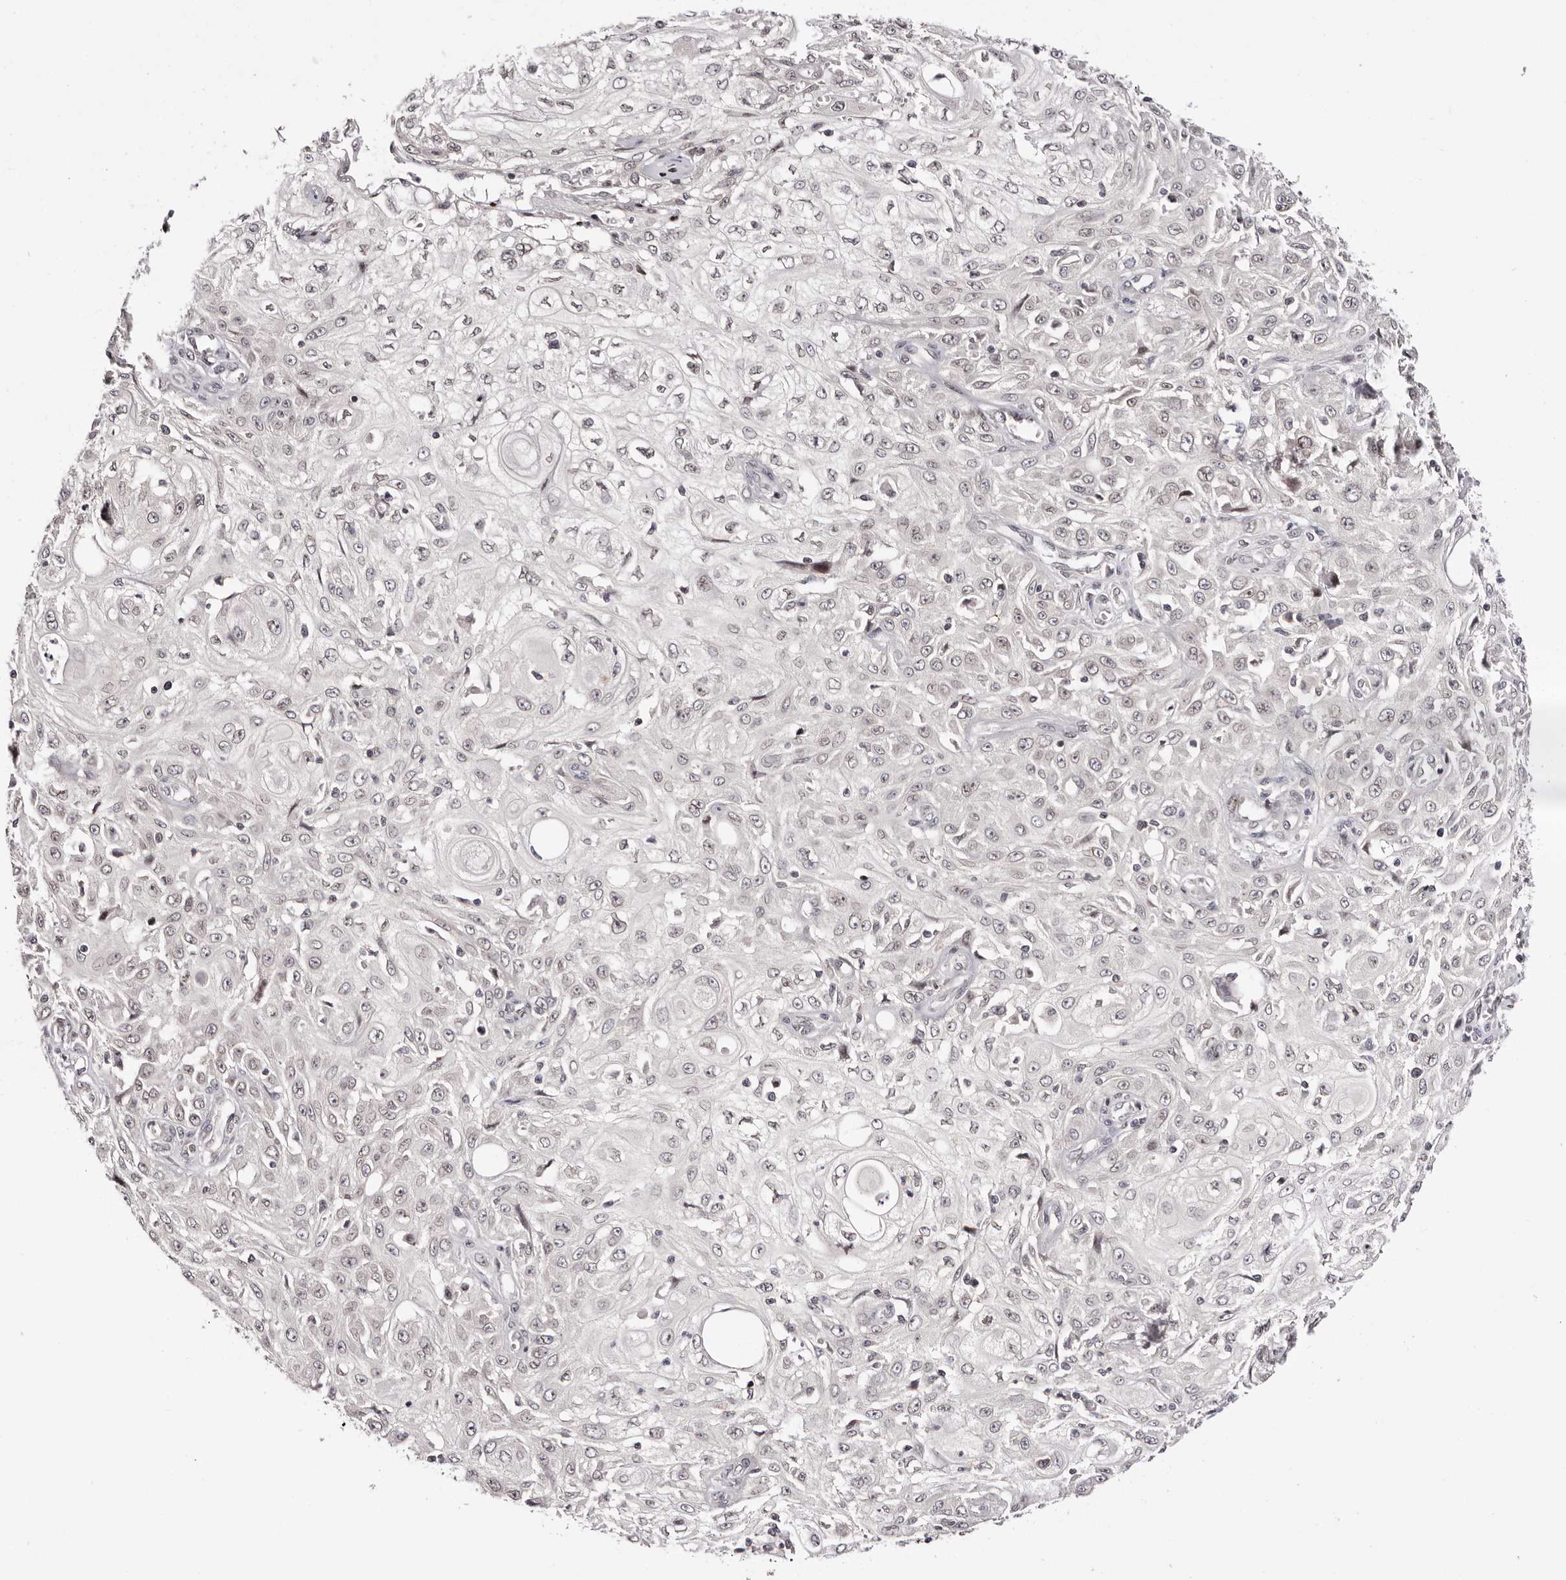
{"staining": {"intensity": "moderate", "quantity": ">75%", "location": "nuclear"}, "tissue": "skin cancer", "cell_type": "Tumor cells", "image_type": "cancer", "snomed": [{"axis": "morphology", "description": "Squamous cell carcinoma, NOS"}, {"axis": "morphology", "description": "Squamous cell carcinoma, metastatic, NOS"}, {"axis": "topography", "description": "Skin"}, {"axis": "topography", "description": "Lymph node"}], "caption": "Protein analysis of skin squamous cell carcinoma tissue reveals moderate nuclear staining in about >75% of tumor cells. The protein is shown in brown color, while the nuclei are stained blue.", "gene": "NUP153", "patient": {"sex": "male", "age": 75}}